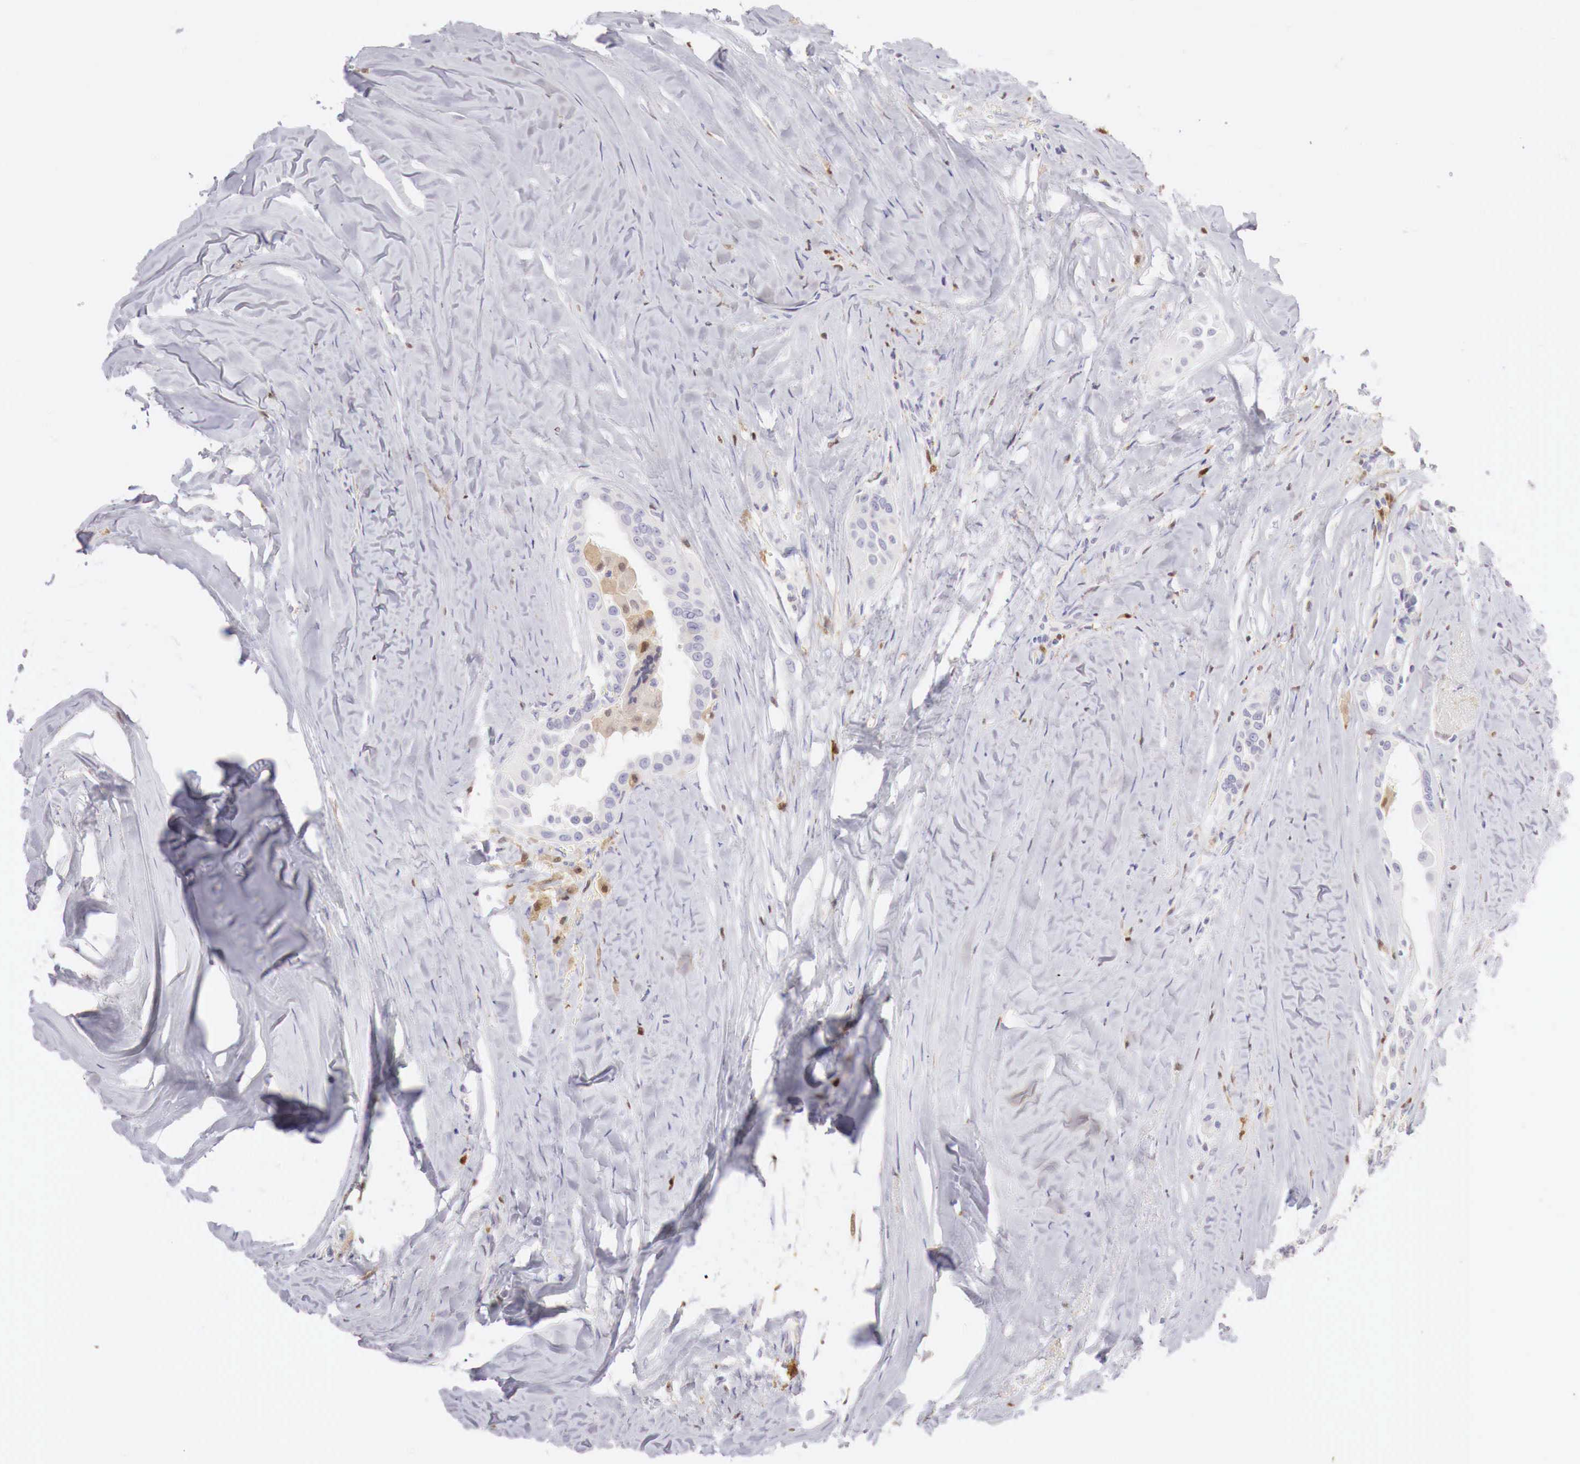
{"staining": {"intensity": "negative", "quantity": "none", "location": "none"}, "tissue": "thyroid cancer", "cell_type": "Tumor cells", "image_type": "cancer", "snomed": [{"axis": "morphology", "description": "Papillary adenocarcinoma, NOS"}, {"axis": "topography", "description": "Thyroid gland"}], "caption": "Tumor cells are negative for brown protein staining in papillary adenocarcinoma (thyroid).", "gene": "RENBP", "patient": {"sex": "male", "age": 87}}